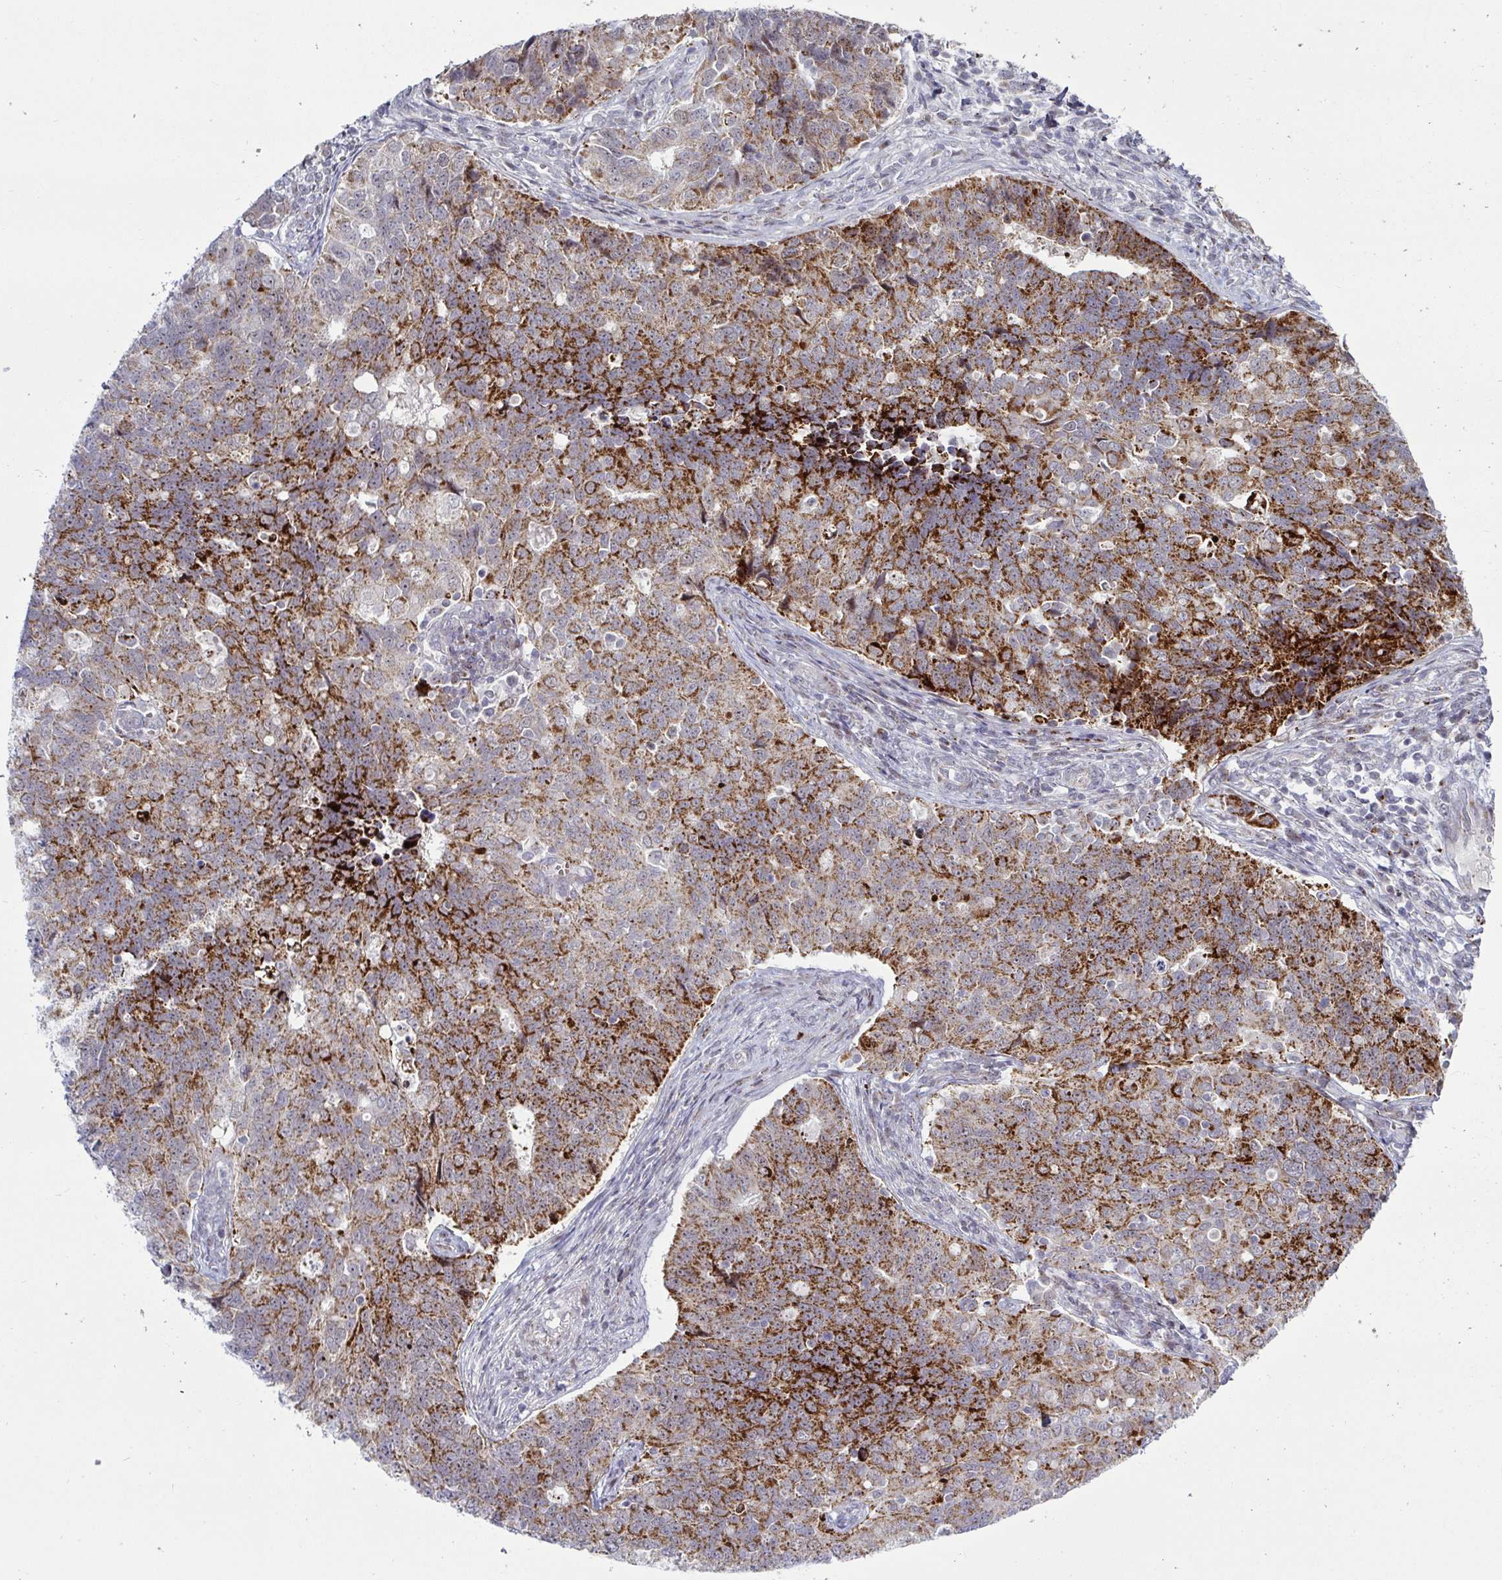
{"staining": {"intensity": "strong", "quantity": ">75%", "location": "cytoplasmic/membranous"}, "tissue": "endometrial cancer", "cell_type": "Tumor cells", "image_type": "cancer", "snomed": [{"axis": "morphology", "description": "Adenocarcinoma, NOS"}, {"axis": "topography", "description": "Endometrium"}], "caption": "High-magnification brightfield microscopy of endometrial cancer stained with DAB (brown) and counterstained with hematoxylin (blue). tumor cells exhibit strong cytoplasmic/membranous expression is seen in about>75% of cells.", "gene": "DZIP1", "patient": {"sex": "female", "age": 43}}